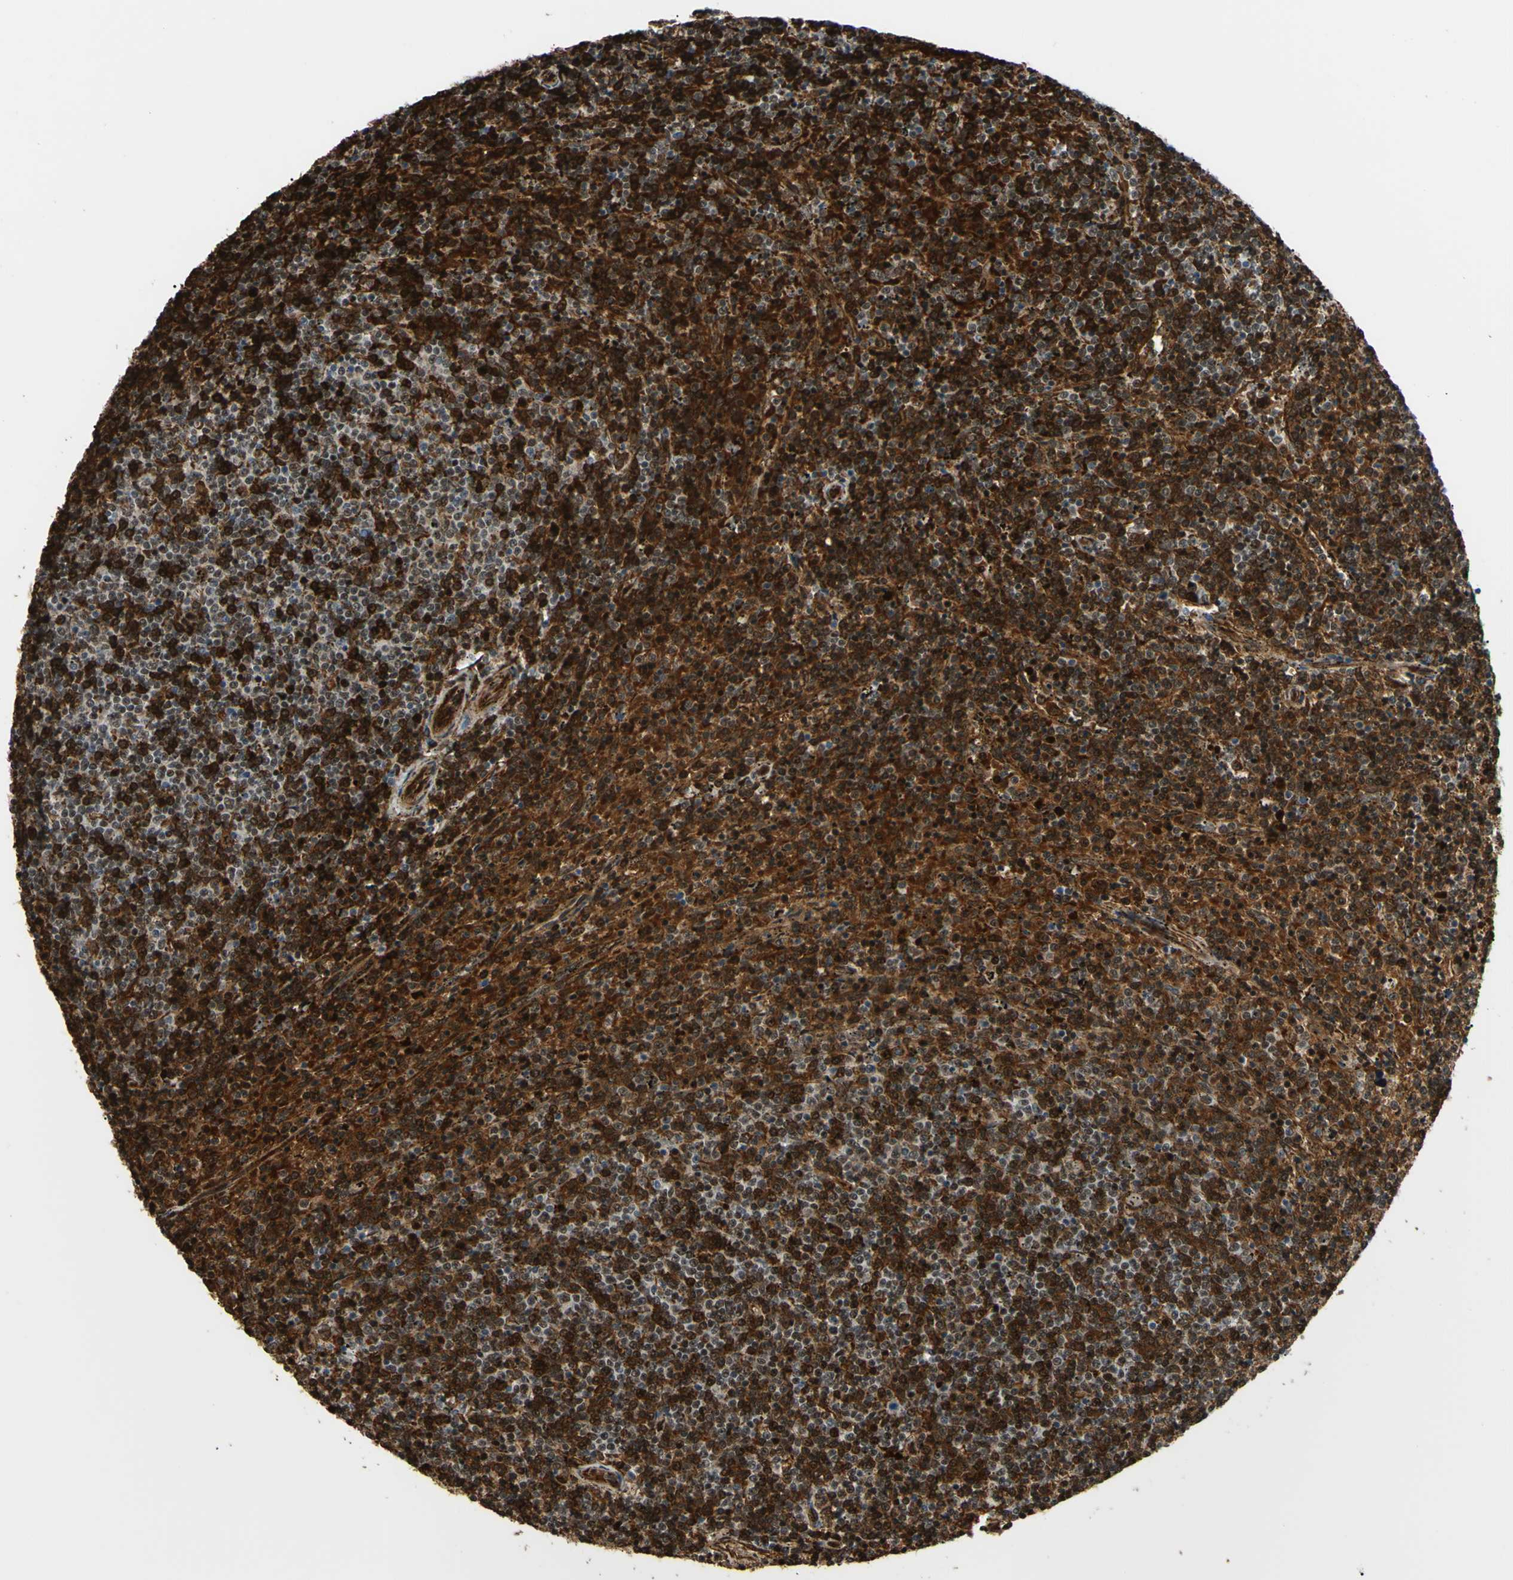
{"staining": {"intensity": "strong", "quantity": ">75%", "location": "cytoplasmic/membranous,nuclear"}, "tissue": "lymphoma", "cell_type": "Tumor cells", "image_type": "cancer", "snomed": [{"axis": "morphology", "description": "Malignant lymphoma, non-Hodgkin's type, Low grade"}, {"axis": "topography", "description": "Spleen"}], "caption": "Malignant lymphoma, non-Hodgkin's type (low-grade) stained with a protein marker exhibits strong staining in tumor cells.", "gene": "THAP12", "patient": {"sex": "female", "age": 50}}